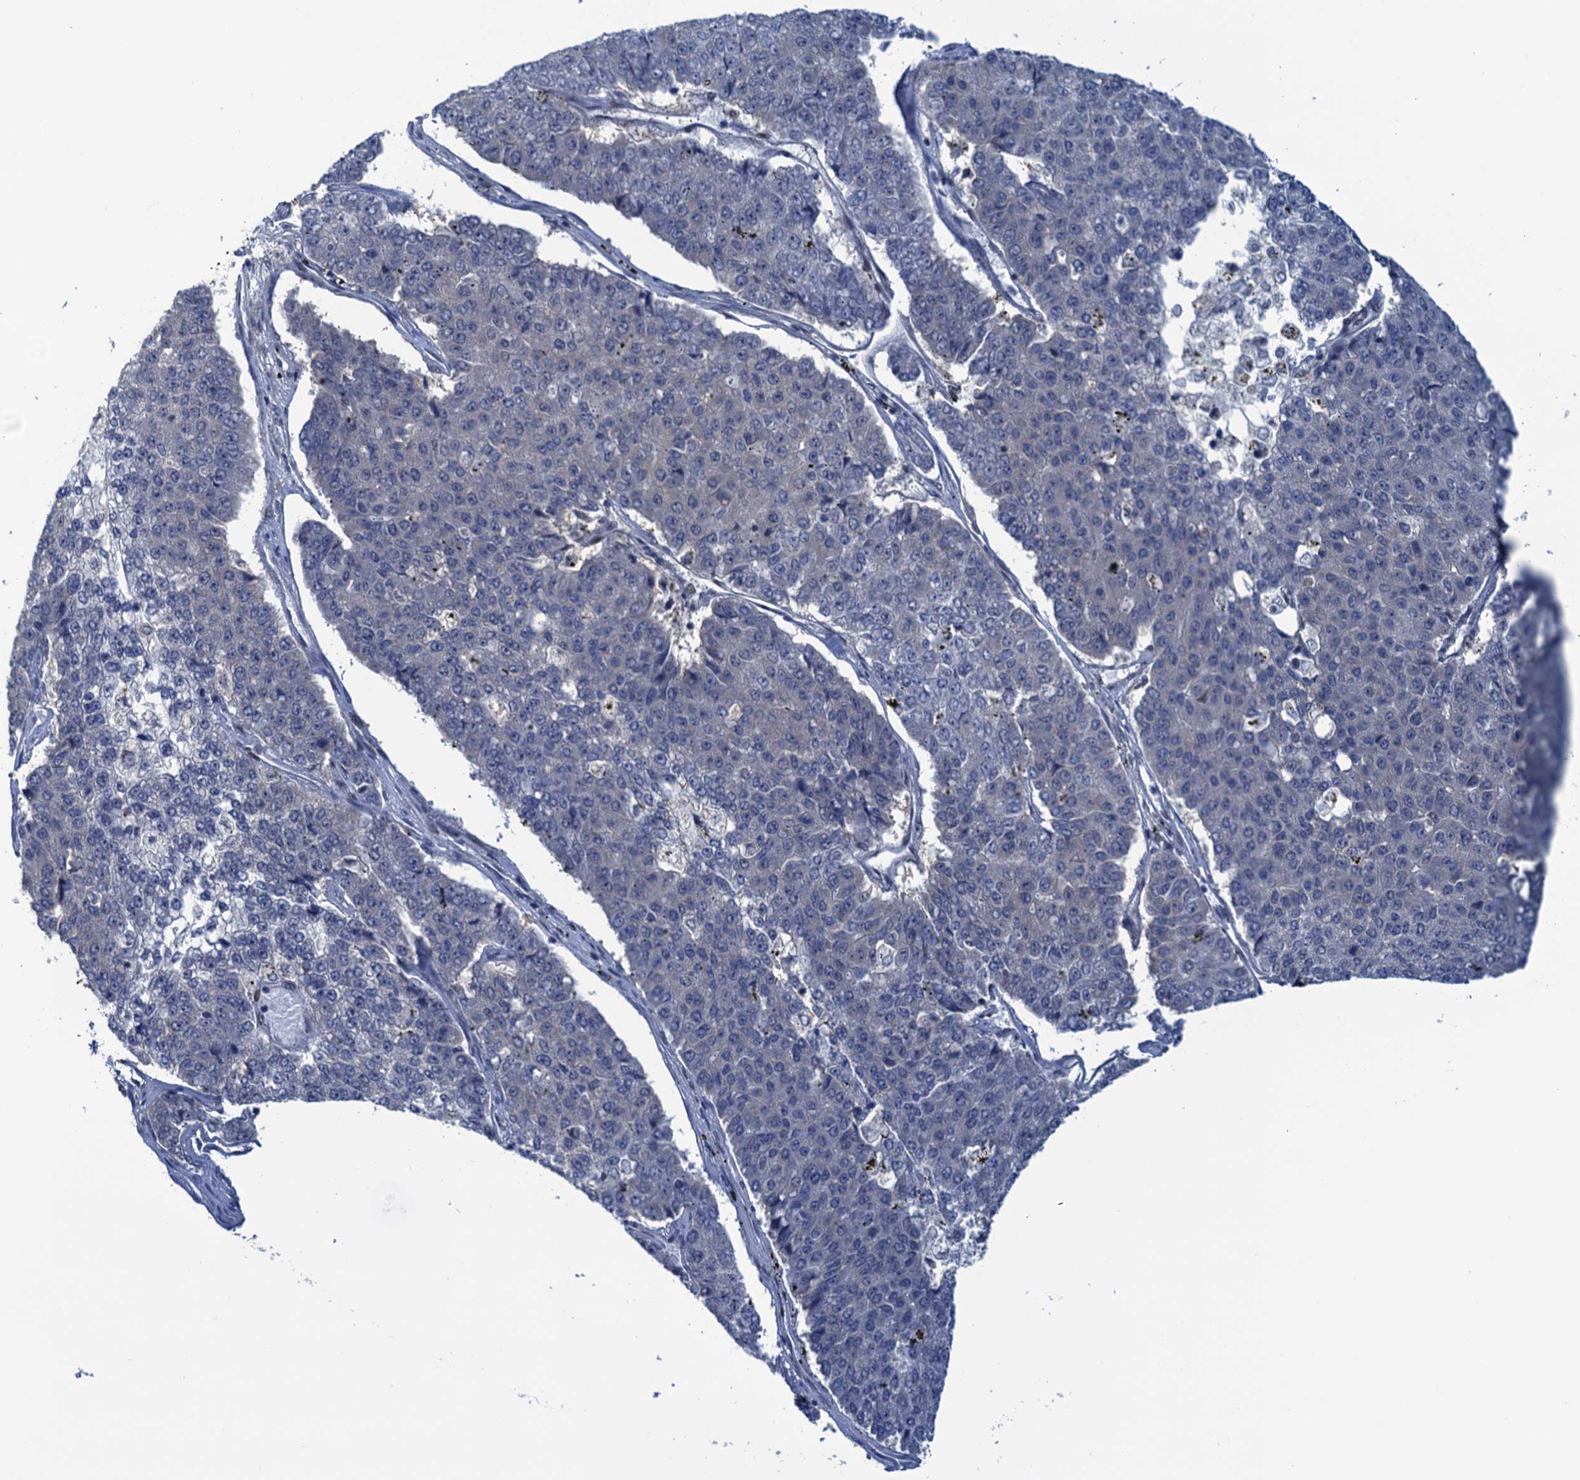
{"staining": {"intensity": "negative", "quantity": "none", "location": "none"}, "tissue": "pancreatic cancer", "cell_type": "Tumor cells", "image_type": "cancer", "snomed": [{"axis": "morphology", "description": "Adenocarcinoma, NOS"}, {"axis": "topography", "description": "Pancreas"}], "caption": "High power microscopy photomicrograph of an immunohistochemistry photomicrograph of pancreatic cancer (adenocarcinoma), revealing no significant staining in tumor cells. (IHC, brightfield microscopy, high magnification).", "gene": "SAE1", "patient": {"sex": "male", "age": 50}}